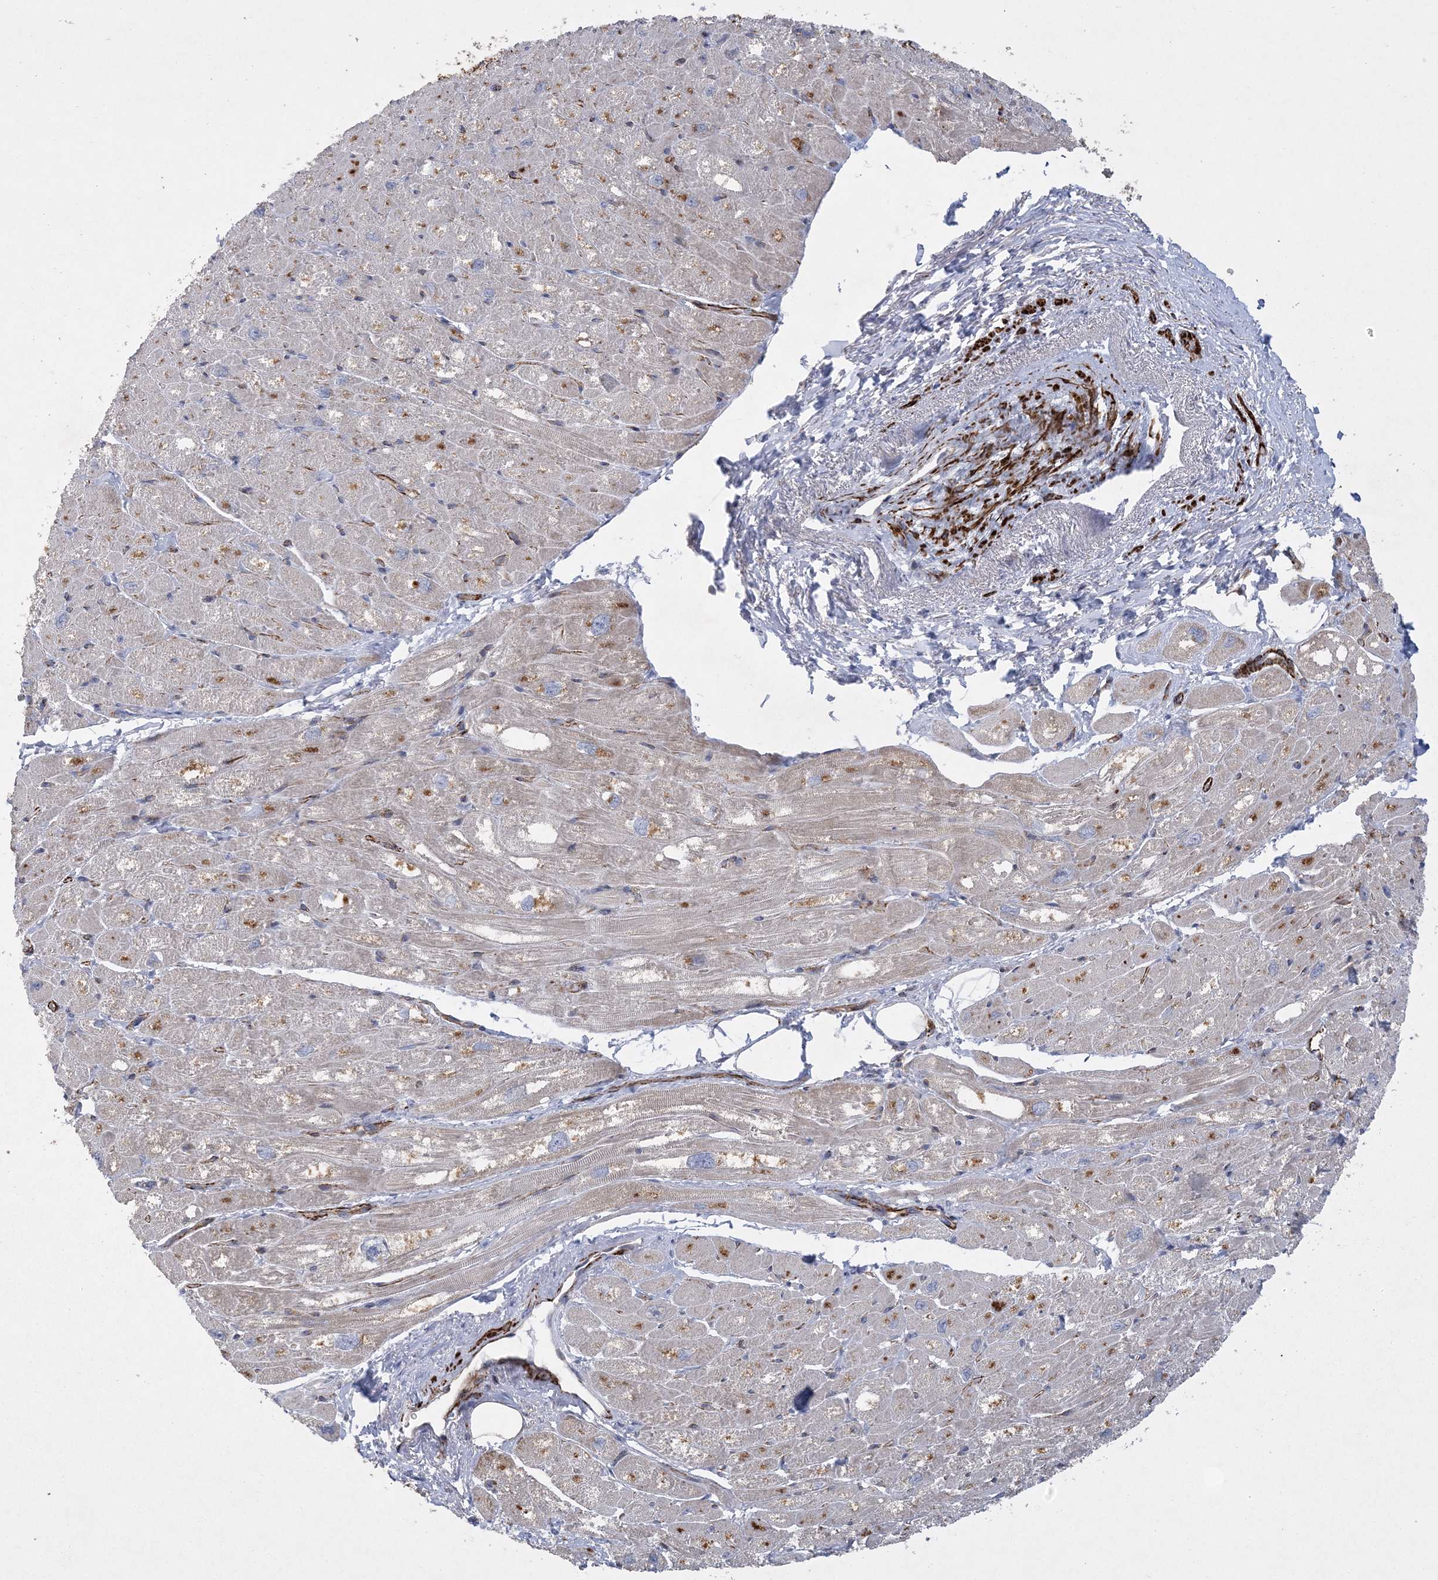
{"staining": {"intensity": "moderate", "quantity": "25%-75%", "location": "cytoplasmic/membranous"}, "tissue": "heart muscle", "cell_type": "Cardiomyocytes", "image_type": "normal", "snomed": [{"axis": "morphology", "description": "Normal tissue, NOS"}, {"axis": "topography", "description": "Heart"}], "caption": "Moderate cytoplasmic/membranous staining for a protein is seen in about 25%-75% of cardiomyocytes of normal heart muscle using immunohistochemistry.", "gene": "ARSJ", "patient": {"sex": "male", "age": 50}}